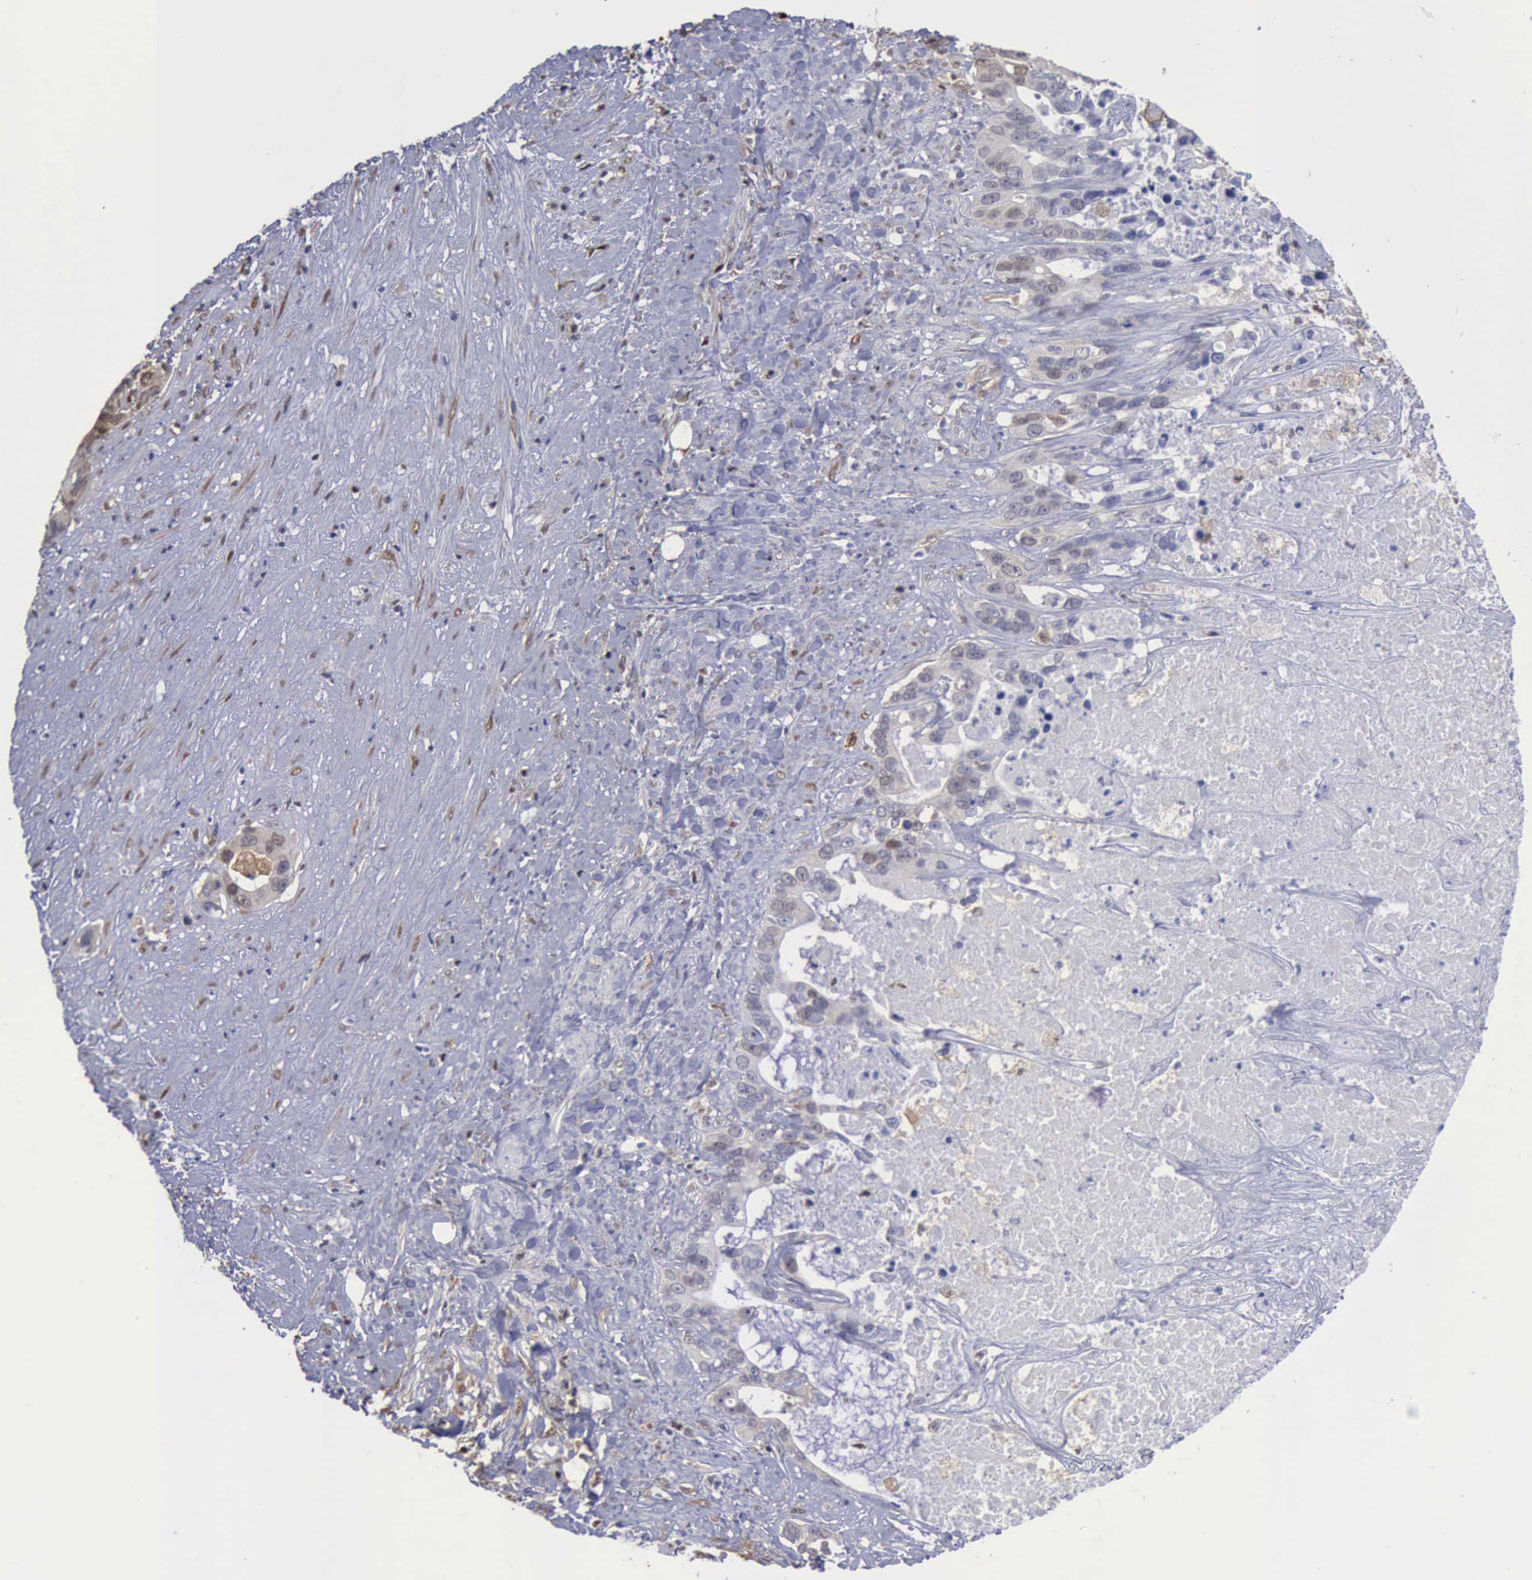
{"staining": {"intensity": "weak", "quantity": "<25%", "location": "nuclear"}, "tissue": "liver cancer", "cell_type": "Tumor cells", "image_type": "cancer", "snomed": [{"axis": "morphology", "description": "Cholangiocarcinoma"}, {"axis": "topography", "description": "Liver"}], "caption": "Immunohistochemistry histopathology image of human liver cholangiocarcinoma stained for a protein (brown), which demonstrates no positivity in tumor cells.", "gene": "STAT1", "patient": {"sex": "female", "age": 65}}